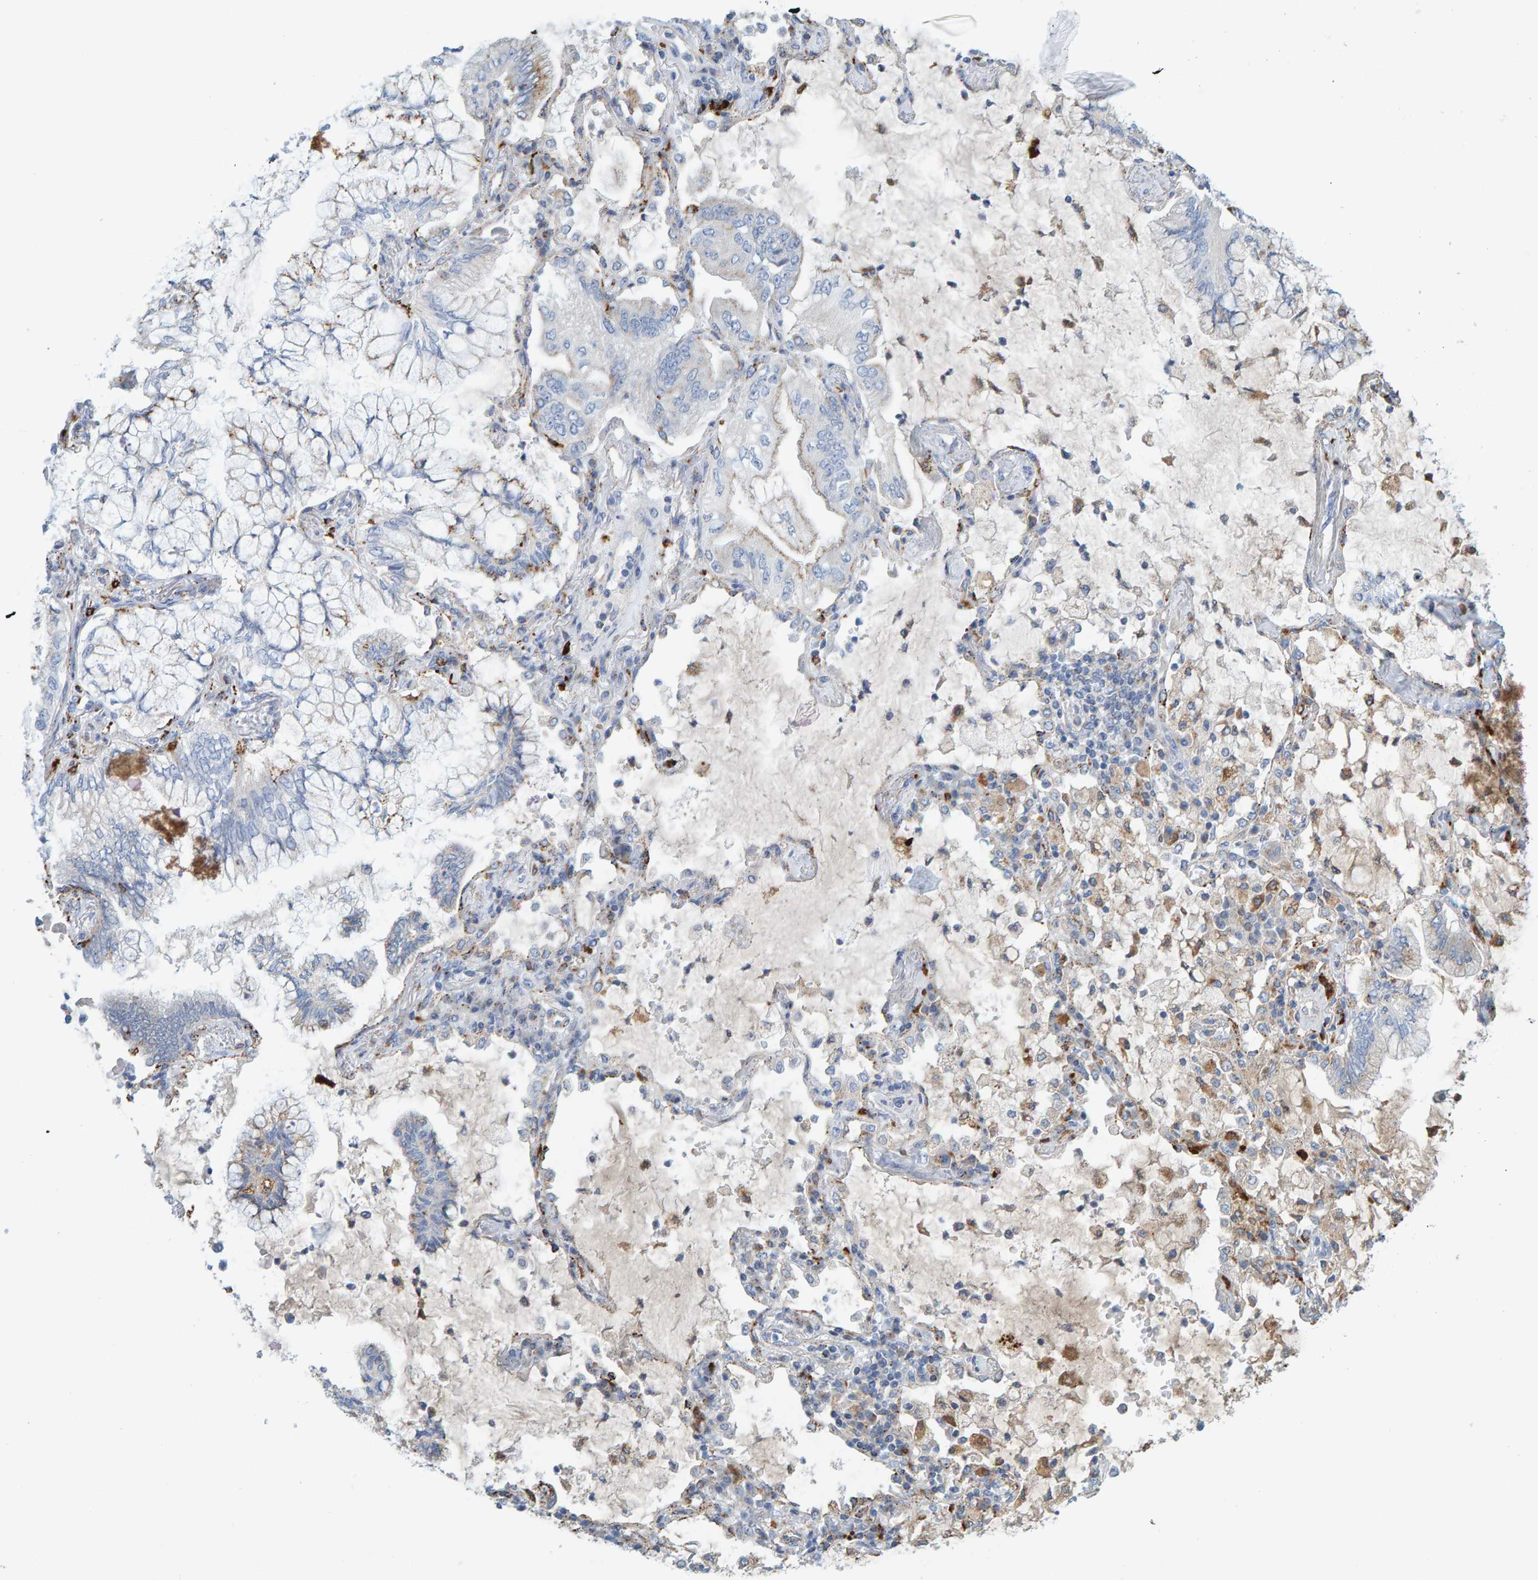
{"staining": {"intensity": "moderate", "quantity": "<25%", "location": "cytoplasmic/membranous"}, "tissue": "lung cancer", "cell_type": "Tumor cells", "image_type": "cancer", "snomed": [{"axis": "morphology", "description": "Adenocarcinoma, NOS"}, {"axis": "topography", "description": "Lung"}], "caption": "IHC image of human adenocarcinoma (lung) stained for a protein (brown), which exhibits low levels of moderate cytoplasmic/membranous positivity in approximately <25% of tumor cells.", "gene": "BIN3", "patient": {"sex": "female", "age": 70}}